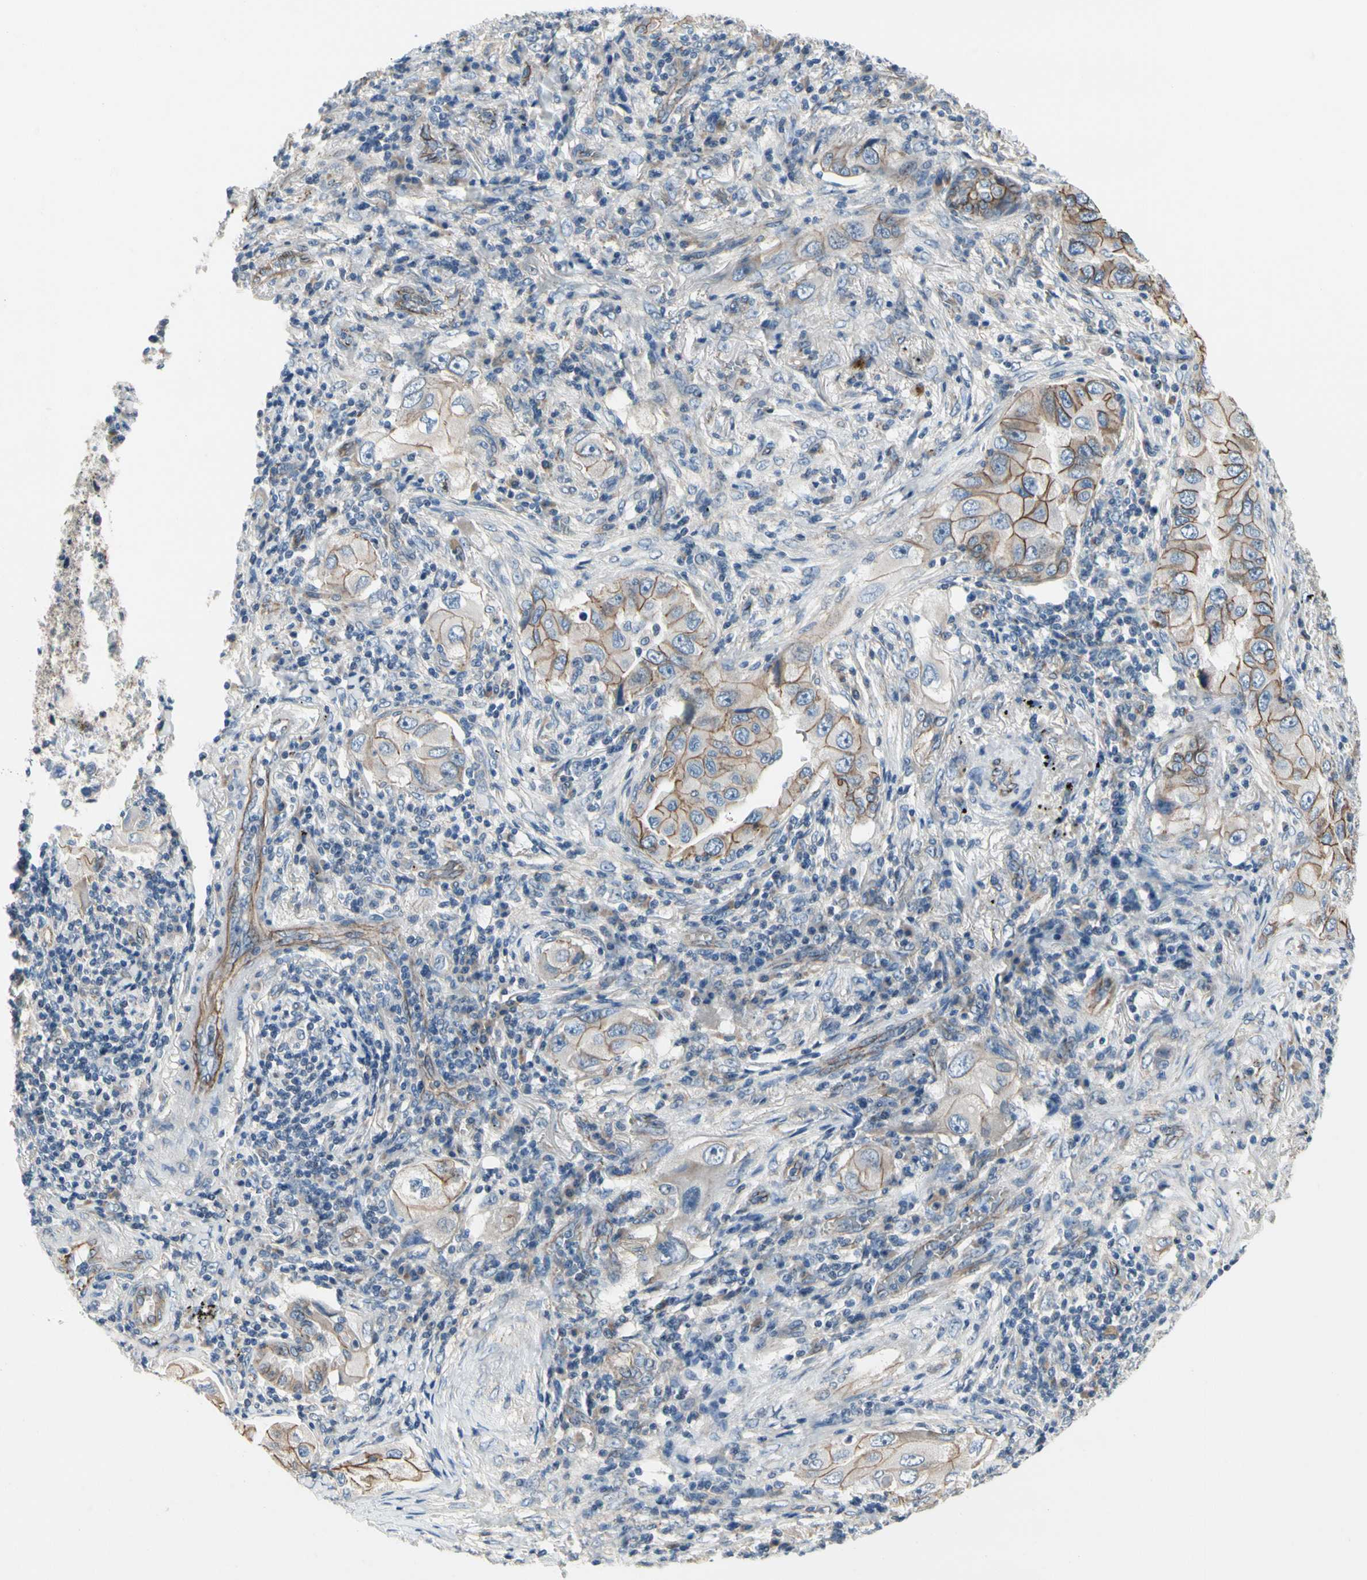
{"staining": {"intensity": "moderate", "quantity": "25%-75%", "location": "cytoplasmic/membranous"}, "tissue": "lung cancer", "cell_type": "Tumor cells", "image_type": "cancer", "snomed": [{"axis": "morphology", "description": "Adenocarcinoma, NOS"}, {"axis": "topography", "description": "Lung"}], "caption": "A medium amount of moderate cytoplasmic/membranous expression is seen in about 25%-75% of tumor cells in adenocarcinoma (lung) tissue.", "gene": "LGR6", "patient": {"sex": "female", "age": 65}}